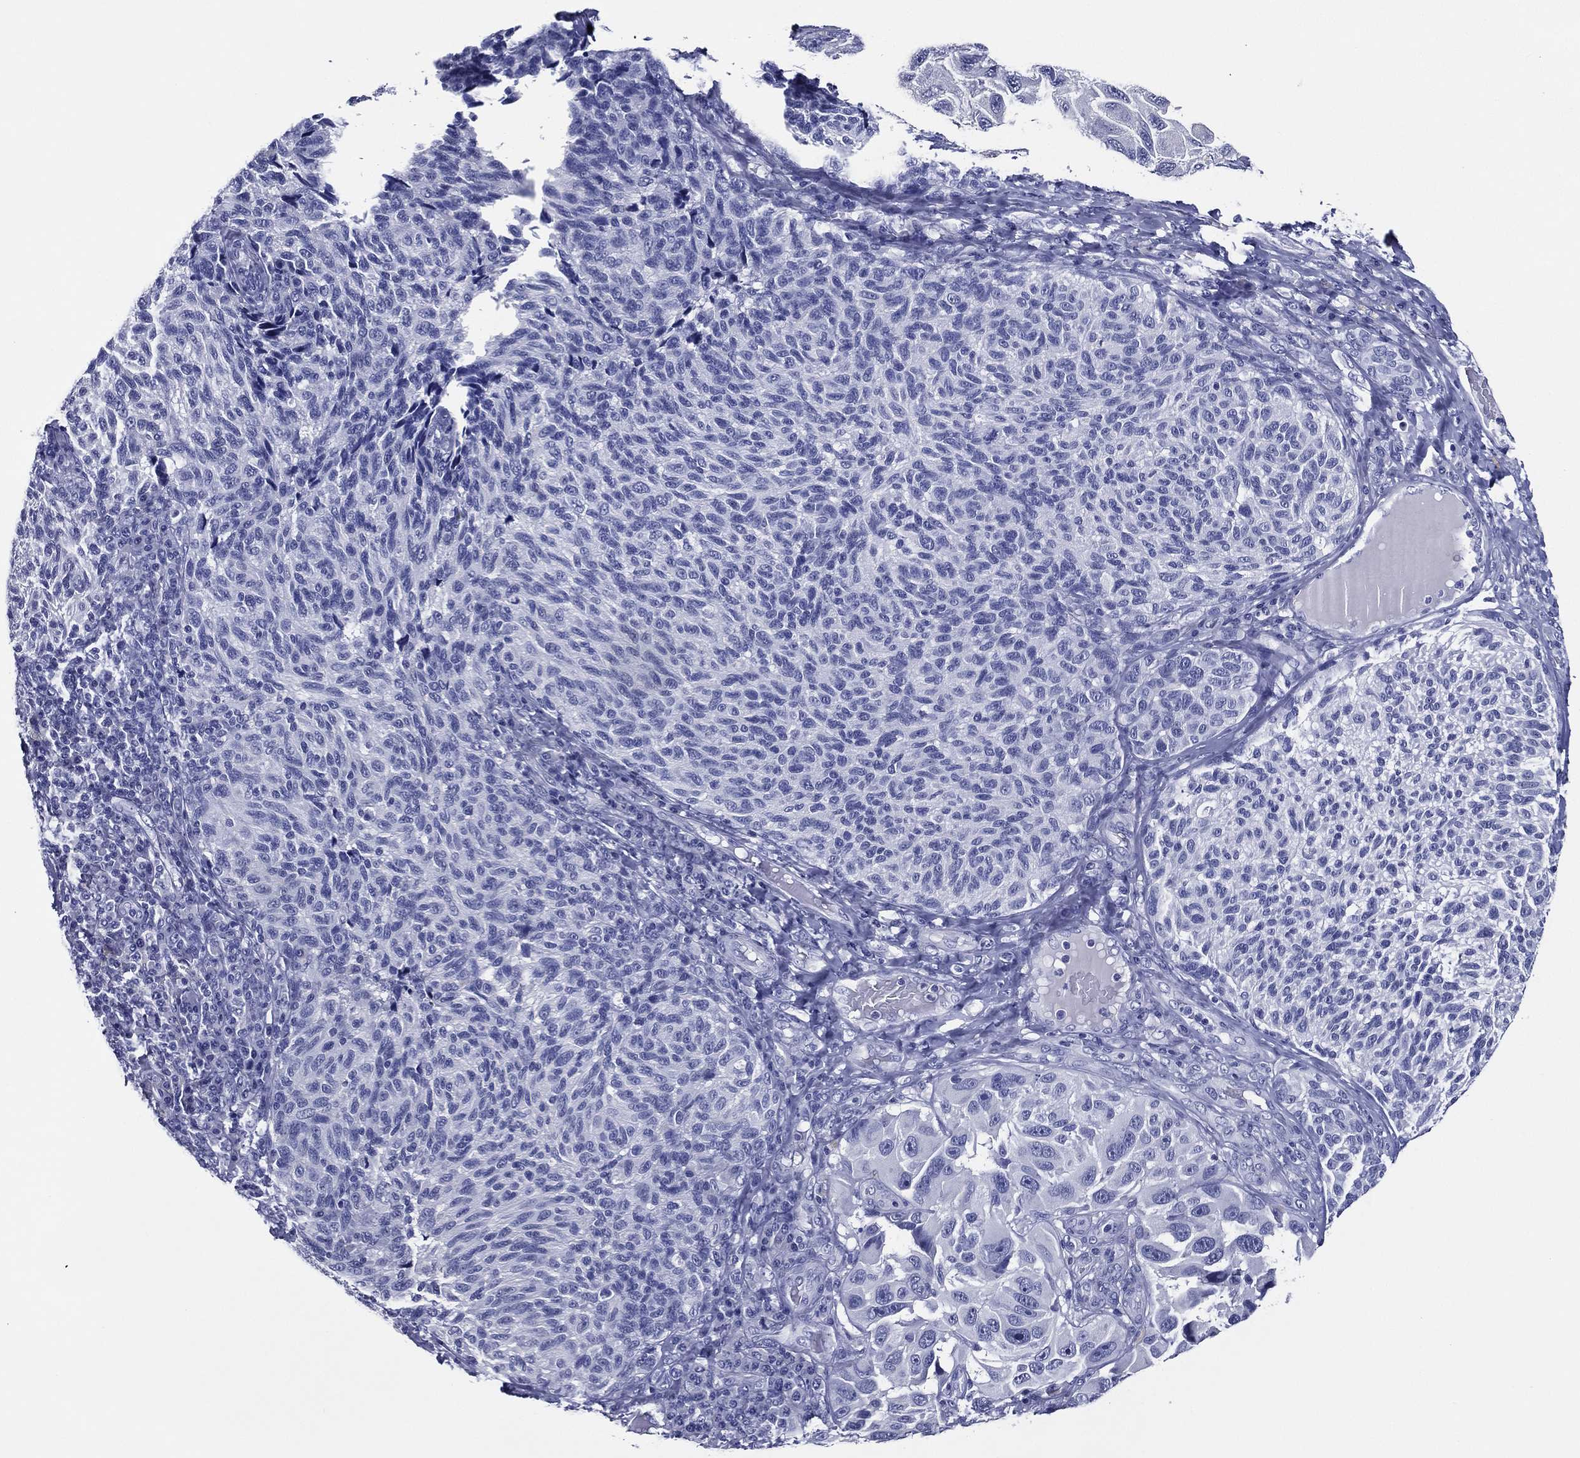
{"staining": {"intensity": "negative", "quantity": "none", "location": "none"}, "tissue": "melanoma", "cell_type": "Tumor cells", "image_type": "cancer", "snomed": [{"axis": "morphology", "description": "Malignant melanoma, NOS"}, {"axis": "topography", "description": "Skin"}], "caption": "Immunohistochemistry photomicrograph of neoplastic tissue: malignant melanoma stained with DAB exhibits no significant protein expression in tumor cells.", "gene": "ACE2", "patient": {"sex": "female", "age": 73}}